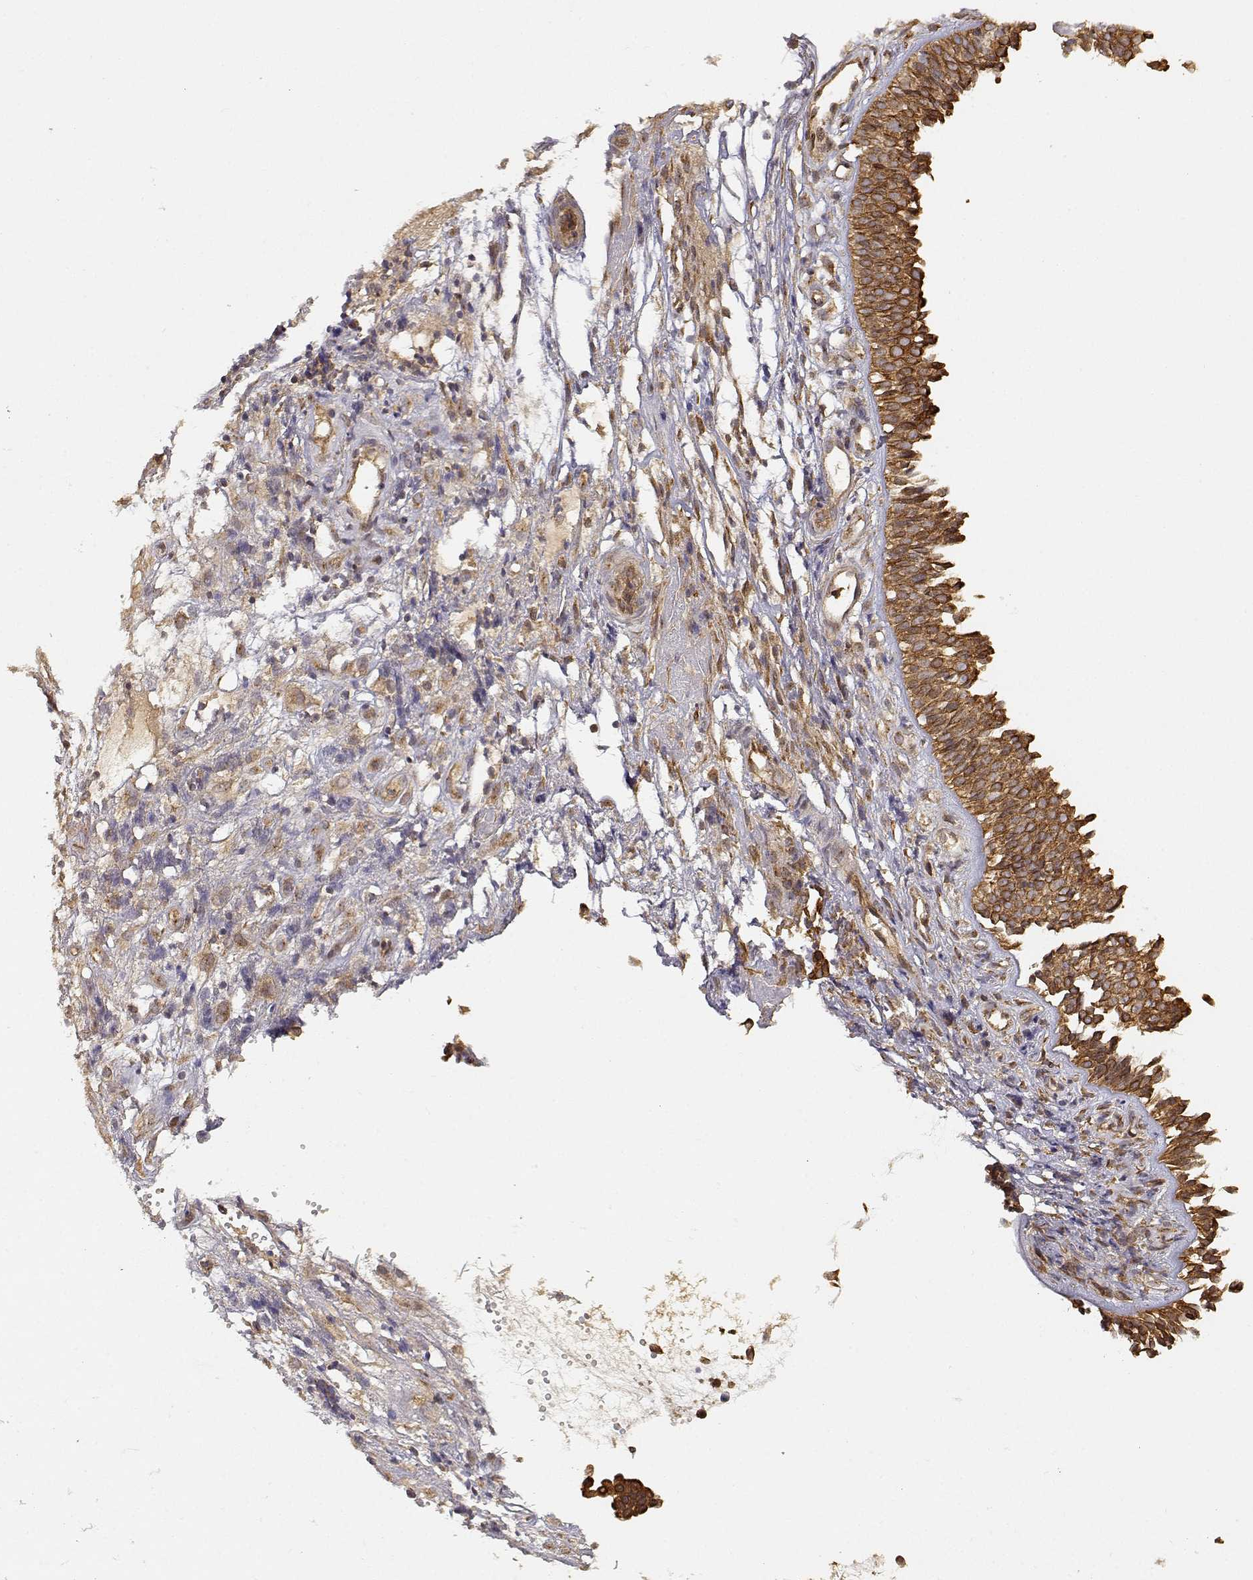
{"staining": {"intensity": "strong", "quantity": ">75%", "location": "cytoplasmic/membranous"}, "tissue": "nasopharynx", "cell_type": "Respiratory epithelial cells", "image_type": "normal", "snomed": [{"axis": "morphology", "description": "Normal tissue, NOS"}, {"axis": "topography", "description": "Nasopharynx"}], "caption": "Strong cytoplasmic/membranous expression for a protein is seen in approximately >75% of respiratory epithelial cells of normal nasopharynx using immunohistochemistry.", "gene": "CDK5RAP2", "patient": {"sex": "male", "age": 31}}